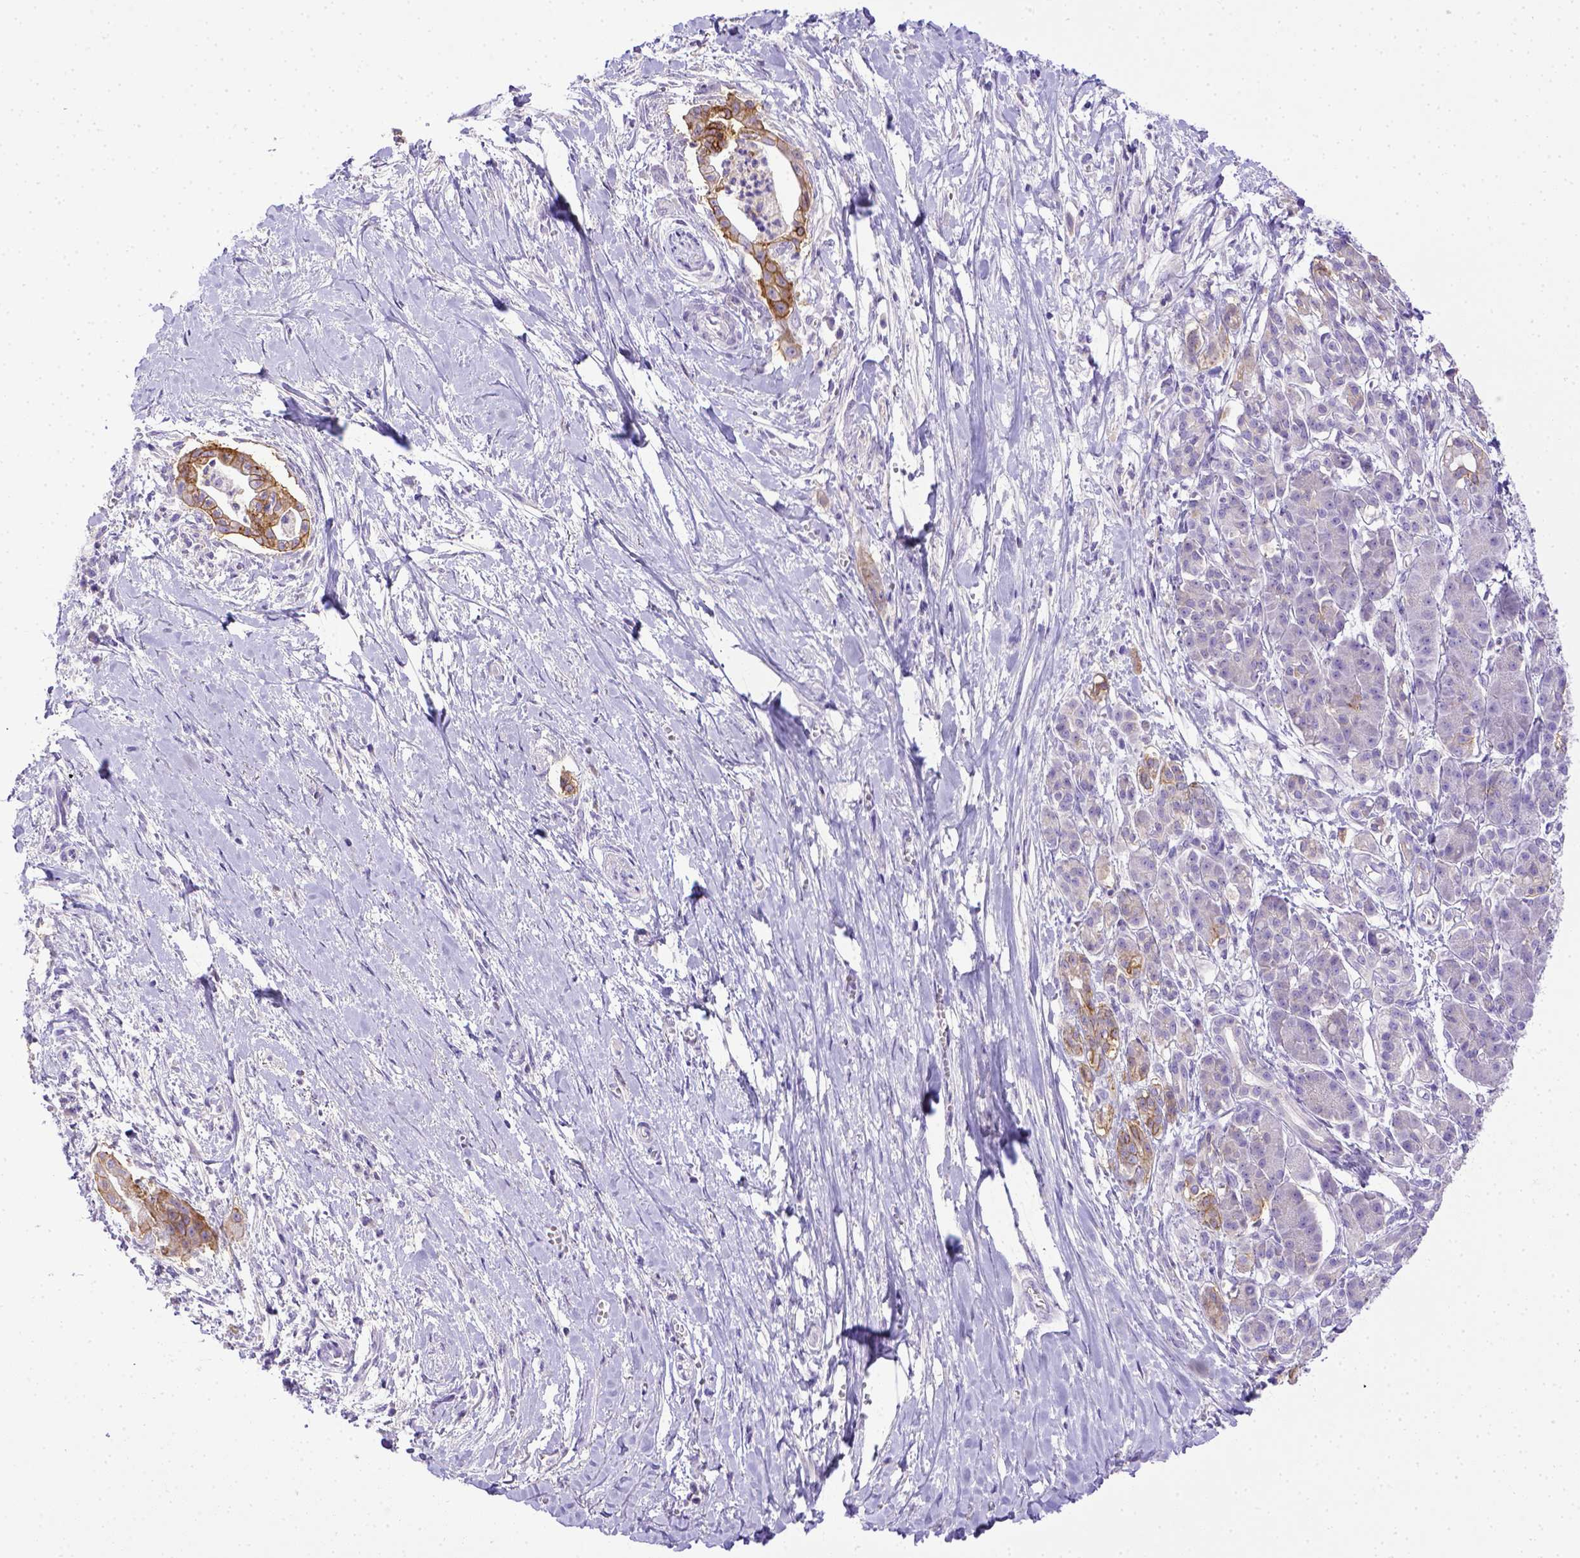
{"staining": {"intensity": "moderate", "quantity": ">75%", "location": "cytoplasmic/membranous"}, "tissue": "pancreatic cancer", "cell_type": "Tumor cells", "image_type": "cancer", "snomed": [{"axis": "morphology", "description": "Normal tissue, NOS"}, {"axis": "morphology", "description": "Adenocarcinoma, NOS"}, {"axis": "topography", "description": "Lymph node"}, {"axis": "topography", "description": "Pancreas"}], "caption": "The immunohistochemical stain shows moderate cytoplasmic/membranous staining in tumor cells of adenocarcinoma (pancreatic) tissue.", "gene": "BTN1A1", "patient": {"sex": "female", "age": 58}}